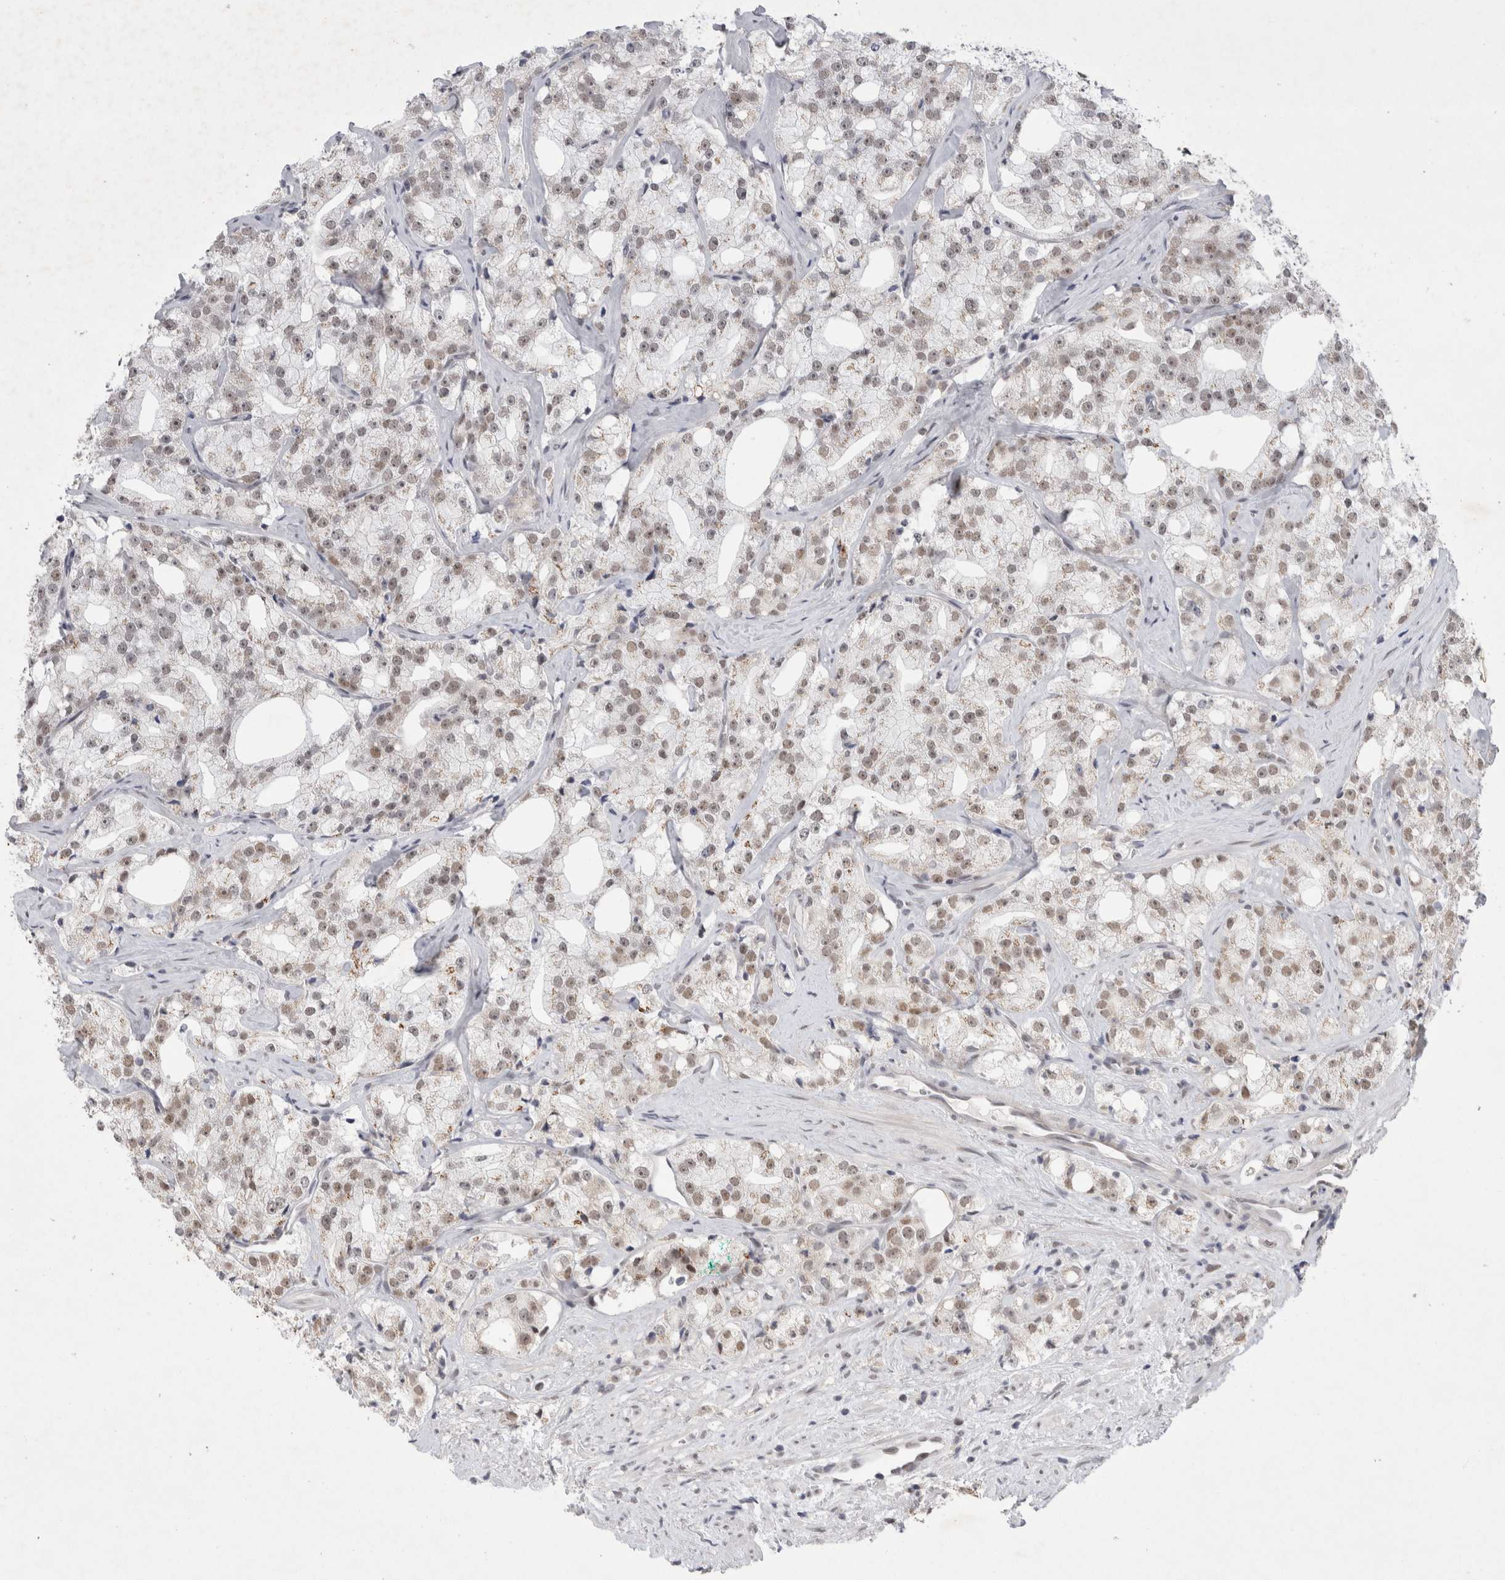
{"staining": {"intensity": "weak", "quantity": ">75%", "location": "nuclear"}, "tissue": "prostate cancer", "cell_type": "Tumor cells", "image_type": "cancer", "snomed": [{"axis": "morphology", "description": "Adenocarcinoma, High grade"}, {"axis": "topography", "description": "Prostate"}], "caption": "Weak nuclear protein expression is identified in approximately >75% of tumor cells in prostate high-grade adenocarcinoma.", "gene": "RECQL4", "patient": {"sex": "male", "age": 64}}